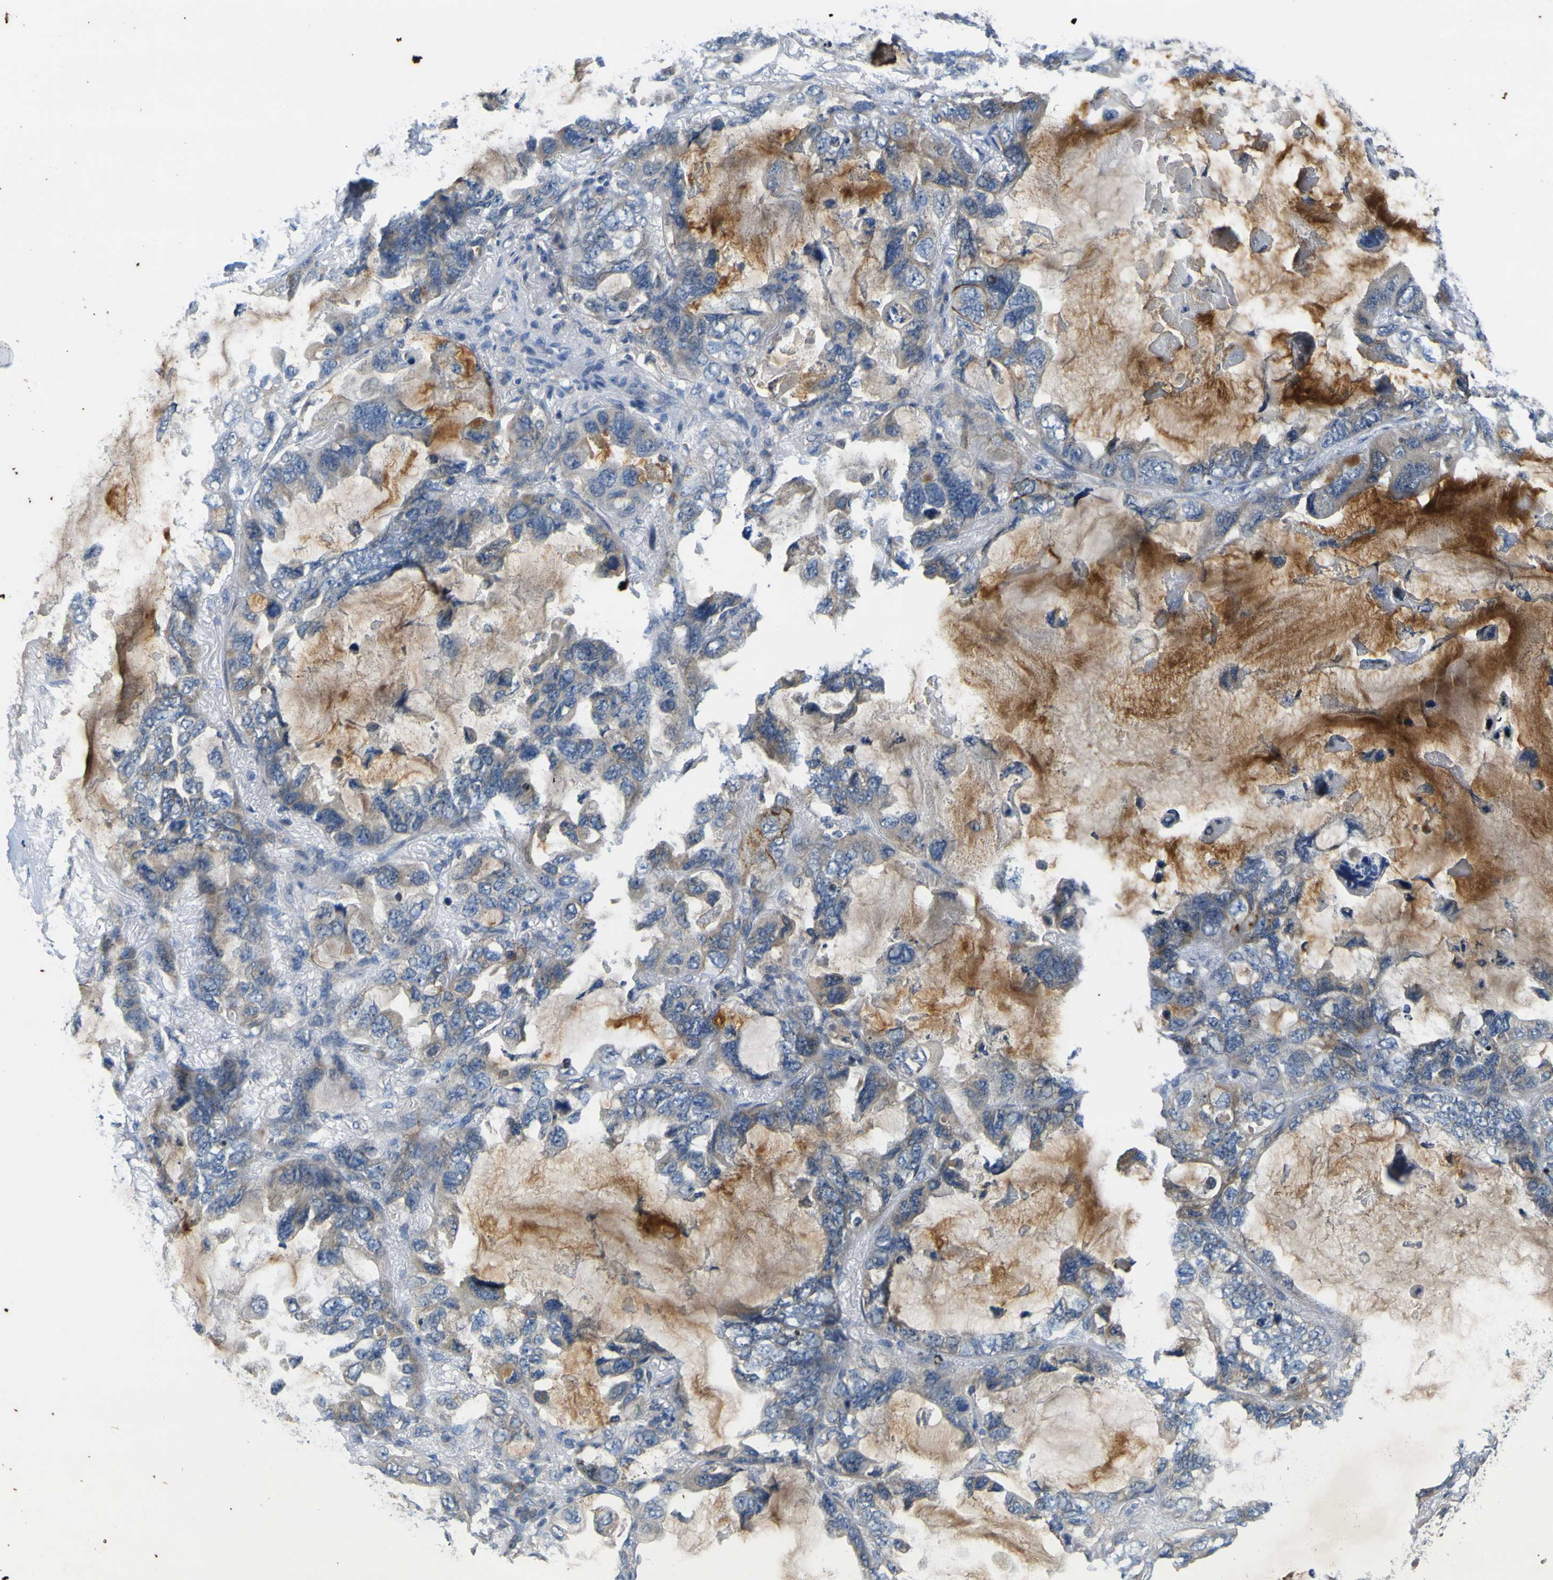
{"staining": {"intensity": "weak", "quantity": "<25%", "location": "cytoplasmic/membranous"}, "tissue": "lung cancer", "cell_type": "Tumor cells", "image_type": "cancer", "snomed": [{"axis": "morphology", "description": "Squamous cell carcinoma, NOS"}, {"axis": "topography", "description": "Lung"}], "caption": "Human lung cancer stained for a protein using IHC shows no staining in tumor cells.", "gene": "LDLR", "patient": {"sex": "female", "age": 73}}